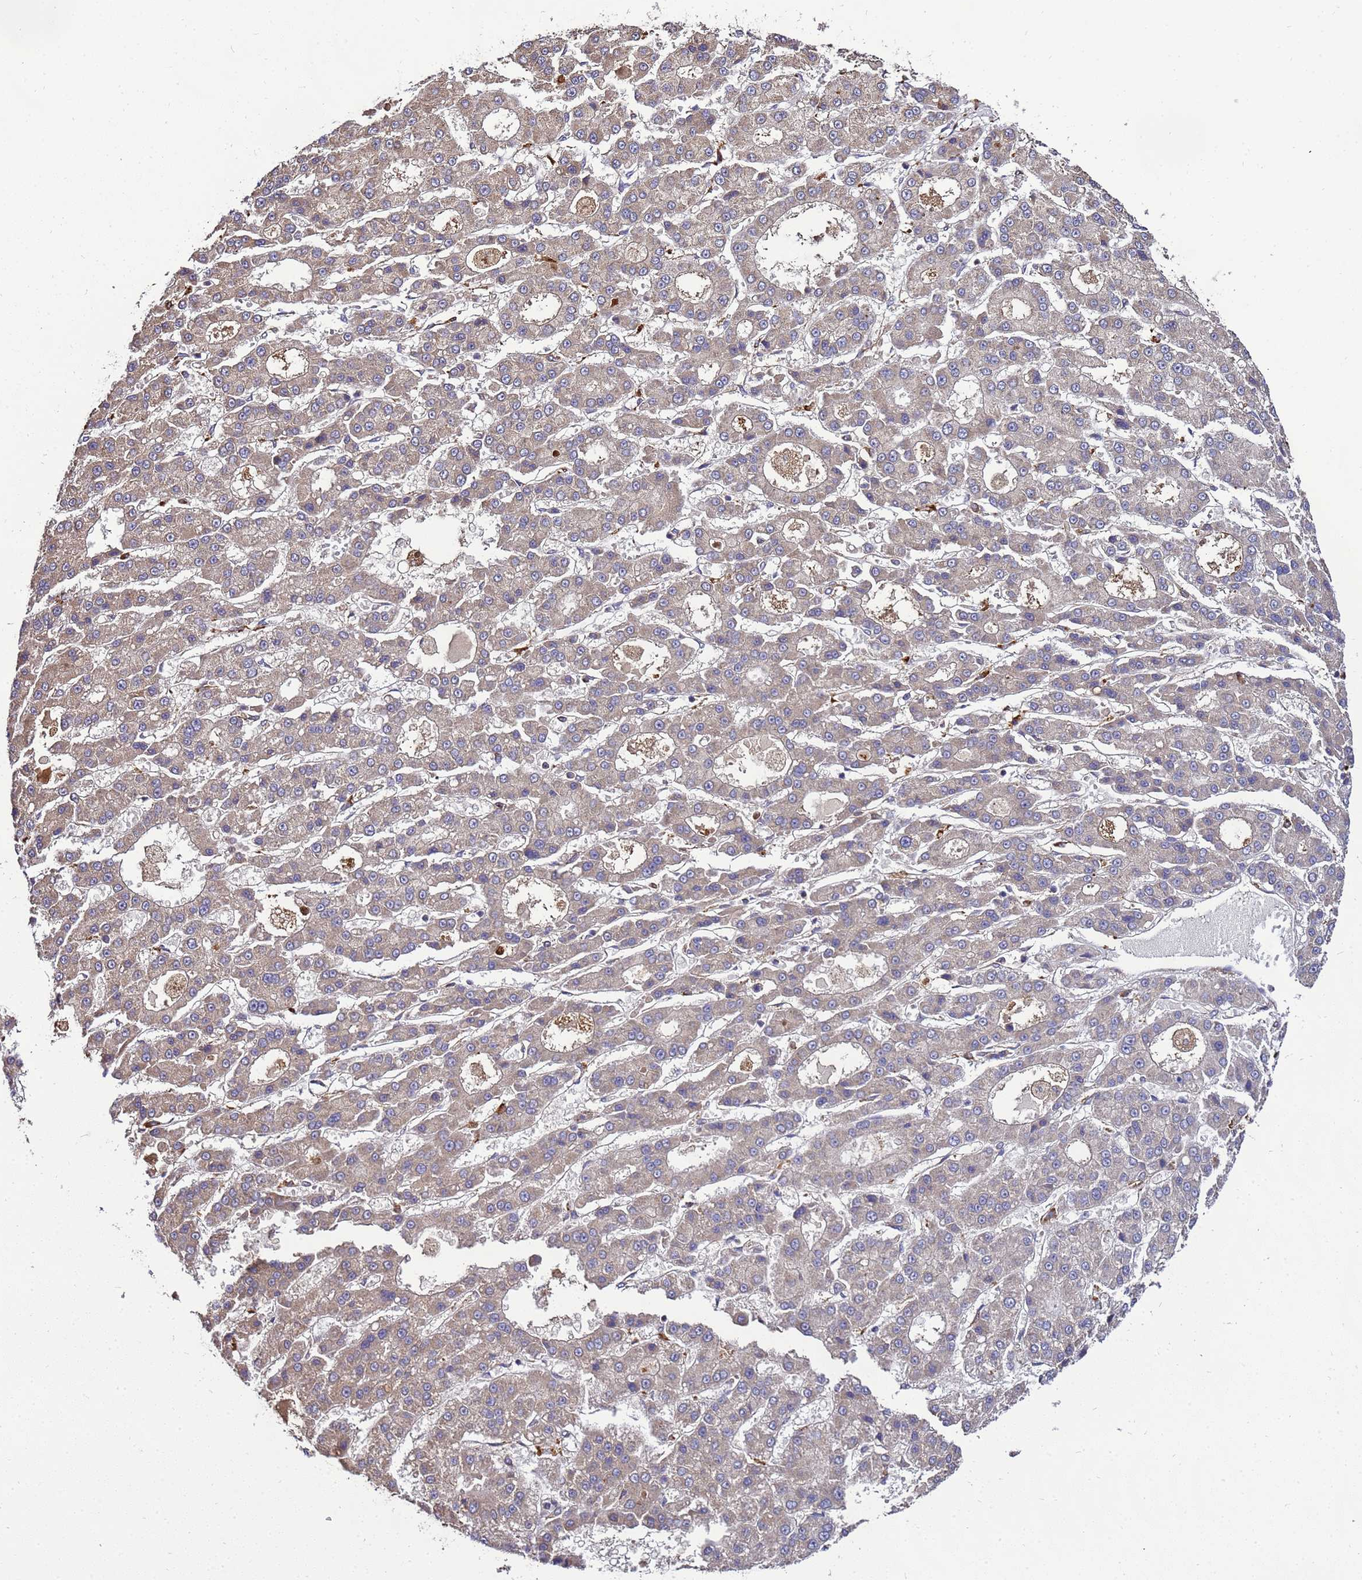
{"staining": {"intensity": "weak", "quantity": "25%-75%", "location": "cytoplasmic/membranous"}, "tissue": "liver cancer", "cell_type": "Tumor cells", "image_type": "cancer", "snomed": [{"axis": "morphology", "description": "Carcinoma, Hepatocellular, NOS"}, {"axis": "topography", "description": "Liver"}], "caption": "Immunohistochemistry (DAB) staining of human liver cancer (hepatocellular carcinoma) exhibits weak cytoplasmic/membranous protein staining in approximately 25%-75% of tumor cells.", "gene": "TRABD", "patient": {"sex": "male", "age": 70}}